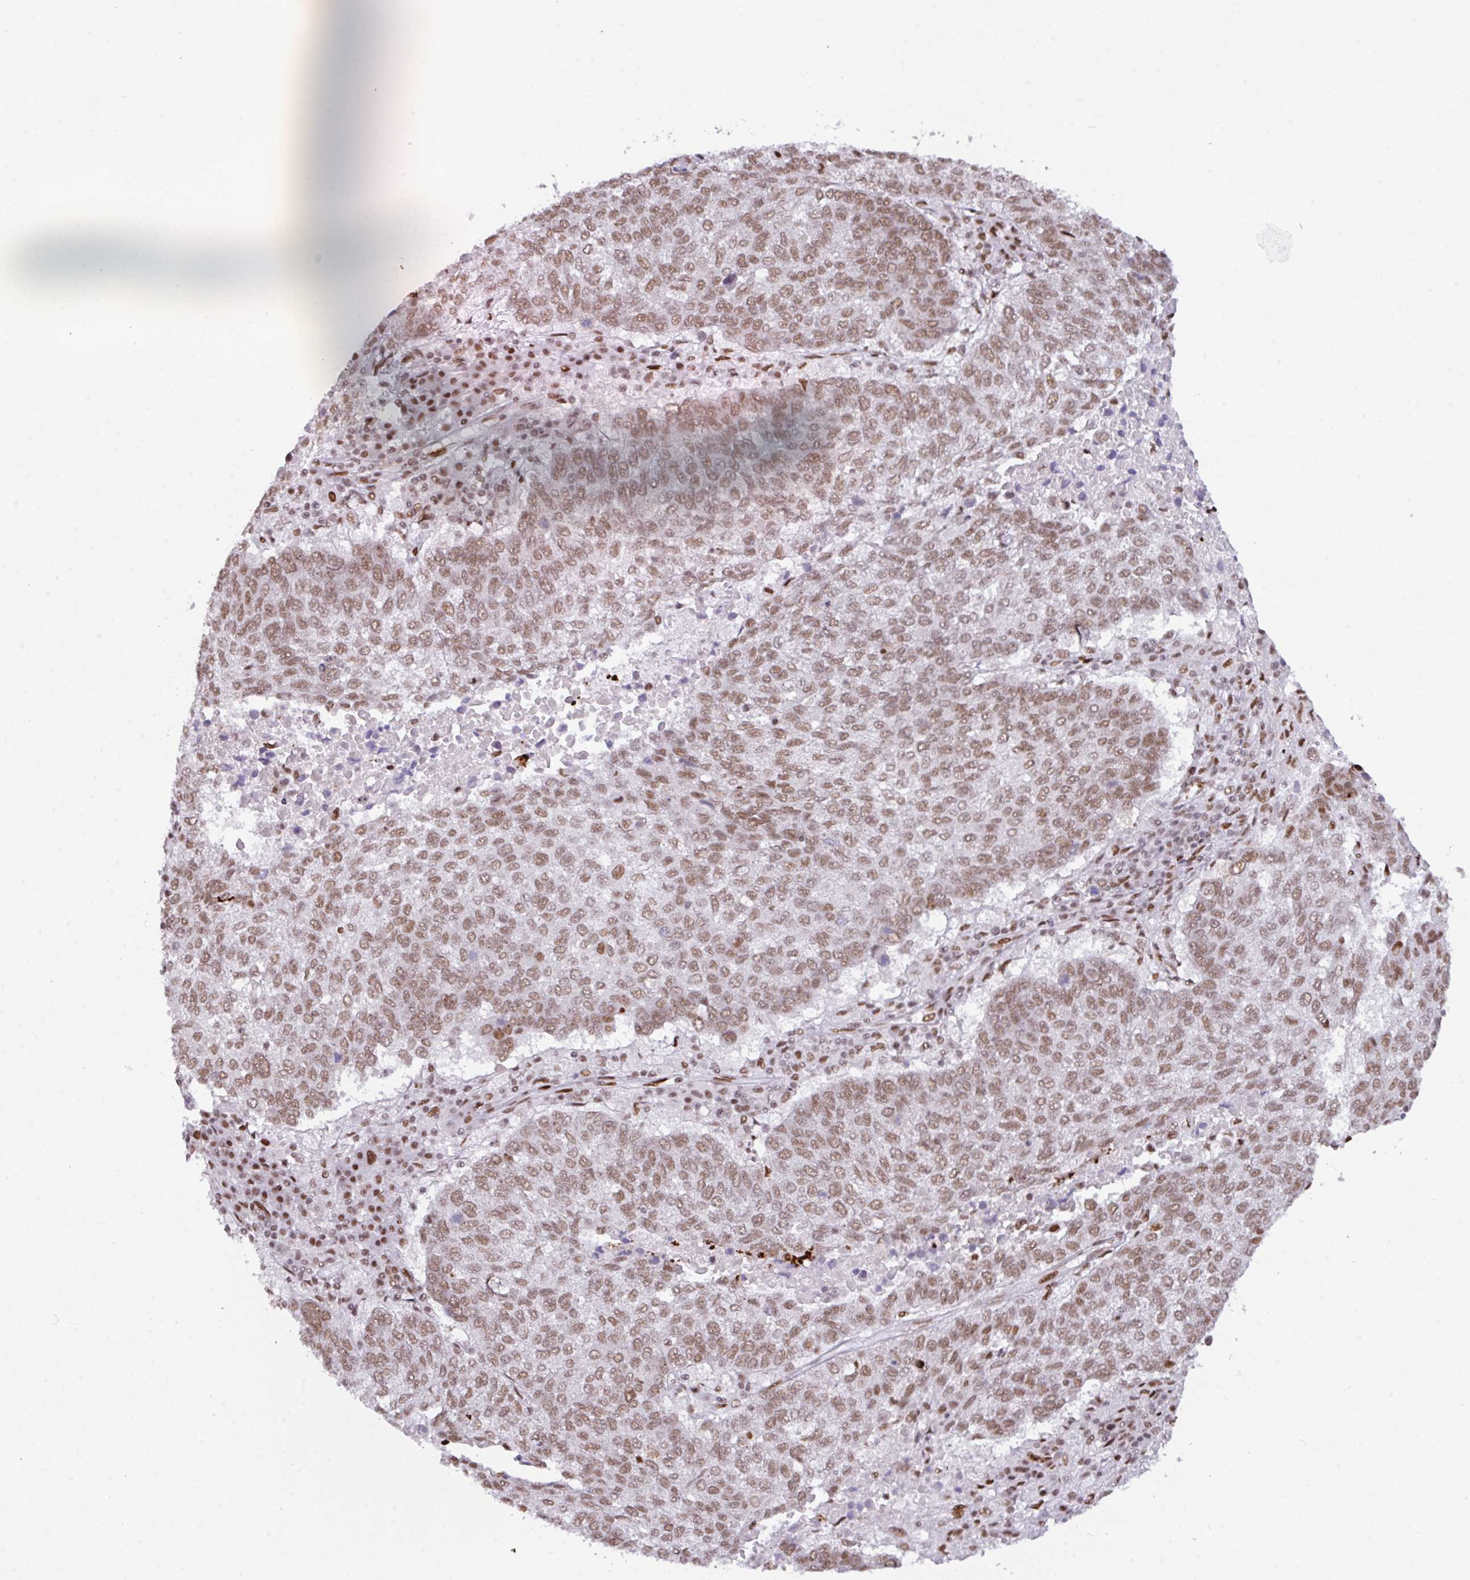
{"staining": {"intensity": "moderate", "quantity": ">75%", "location": "nuclear"}, "tissue": "lung cancer", "cell_type": "Tumor cells", "image_type": "cancer", "snomed": [{"axis": "morphology", "description": "Squamous cell carcinoma, NOS"}, {"axis": "topography", "description": "Lung"}], "caption": "Lung cancer (squamous cell carcinoma) tissue reveals moderate nuclear expression in about >75% of tumor cells, visualized by immunohistochemistry.", "gene": "CLP1", "patient": {"sex": "male", "age": 73}}